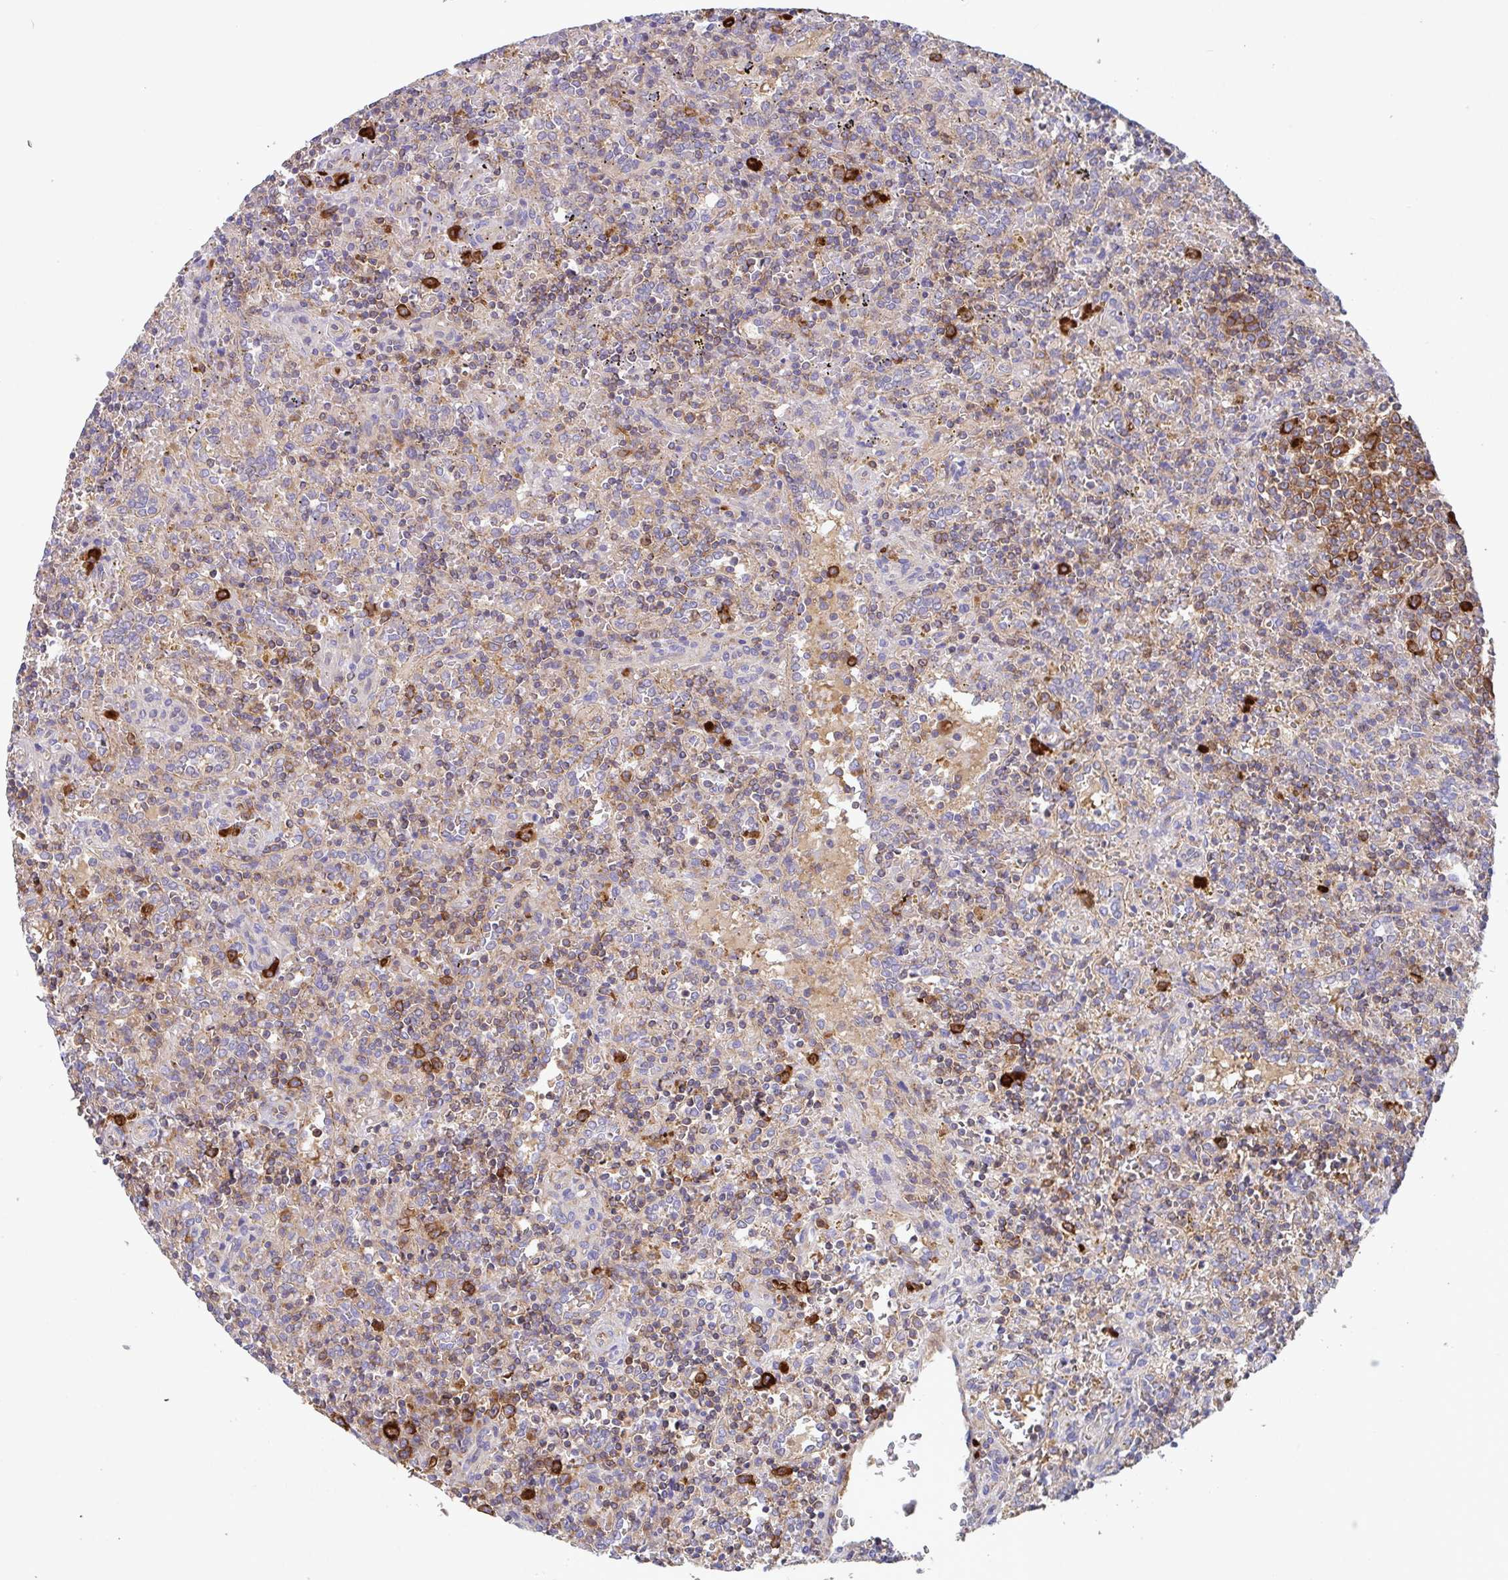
{"staining": {"intensity": "strong", "quantity": "<25%", "location": "cytoplasmic/membranous"}, "tissue": "lymphoma", "cell_type": "Tumor cells", "image_type": "cancer", "snomed": [{"axis": "morphology", "description": "Malignant lymphoma, non-Hodgkin's type, Low grade"}, {"axis": "topography", "description": "Spleen"}], "caption": "About <25% of tumor cells in malignant lymphoma, non-Hodgkin's type (low-grade) show strong cytoplasmic/membranous protein positivity as visualized by brown immunohistochemical staining.", "gene": "YARS2", "patient": {"sex": "male", "age": 67}}